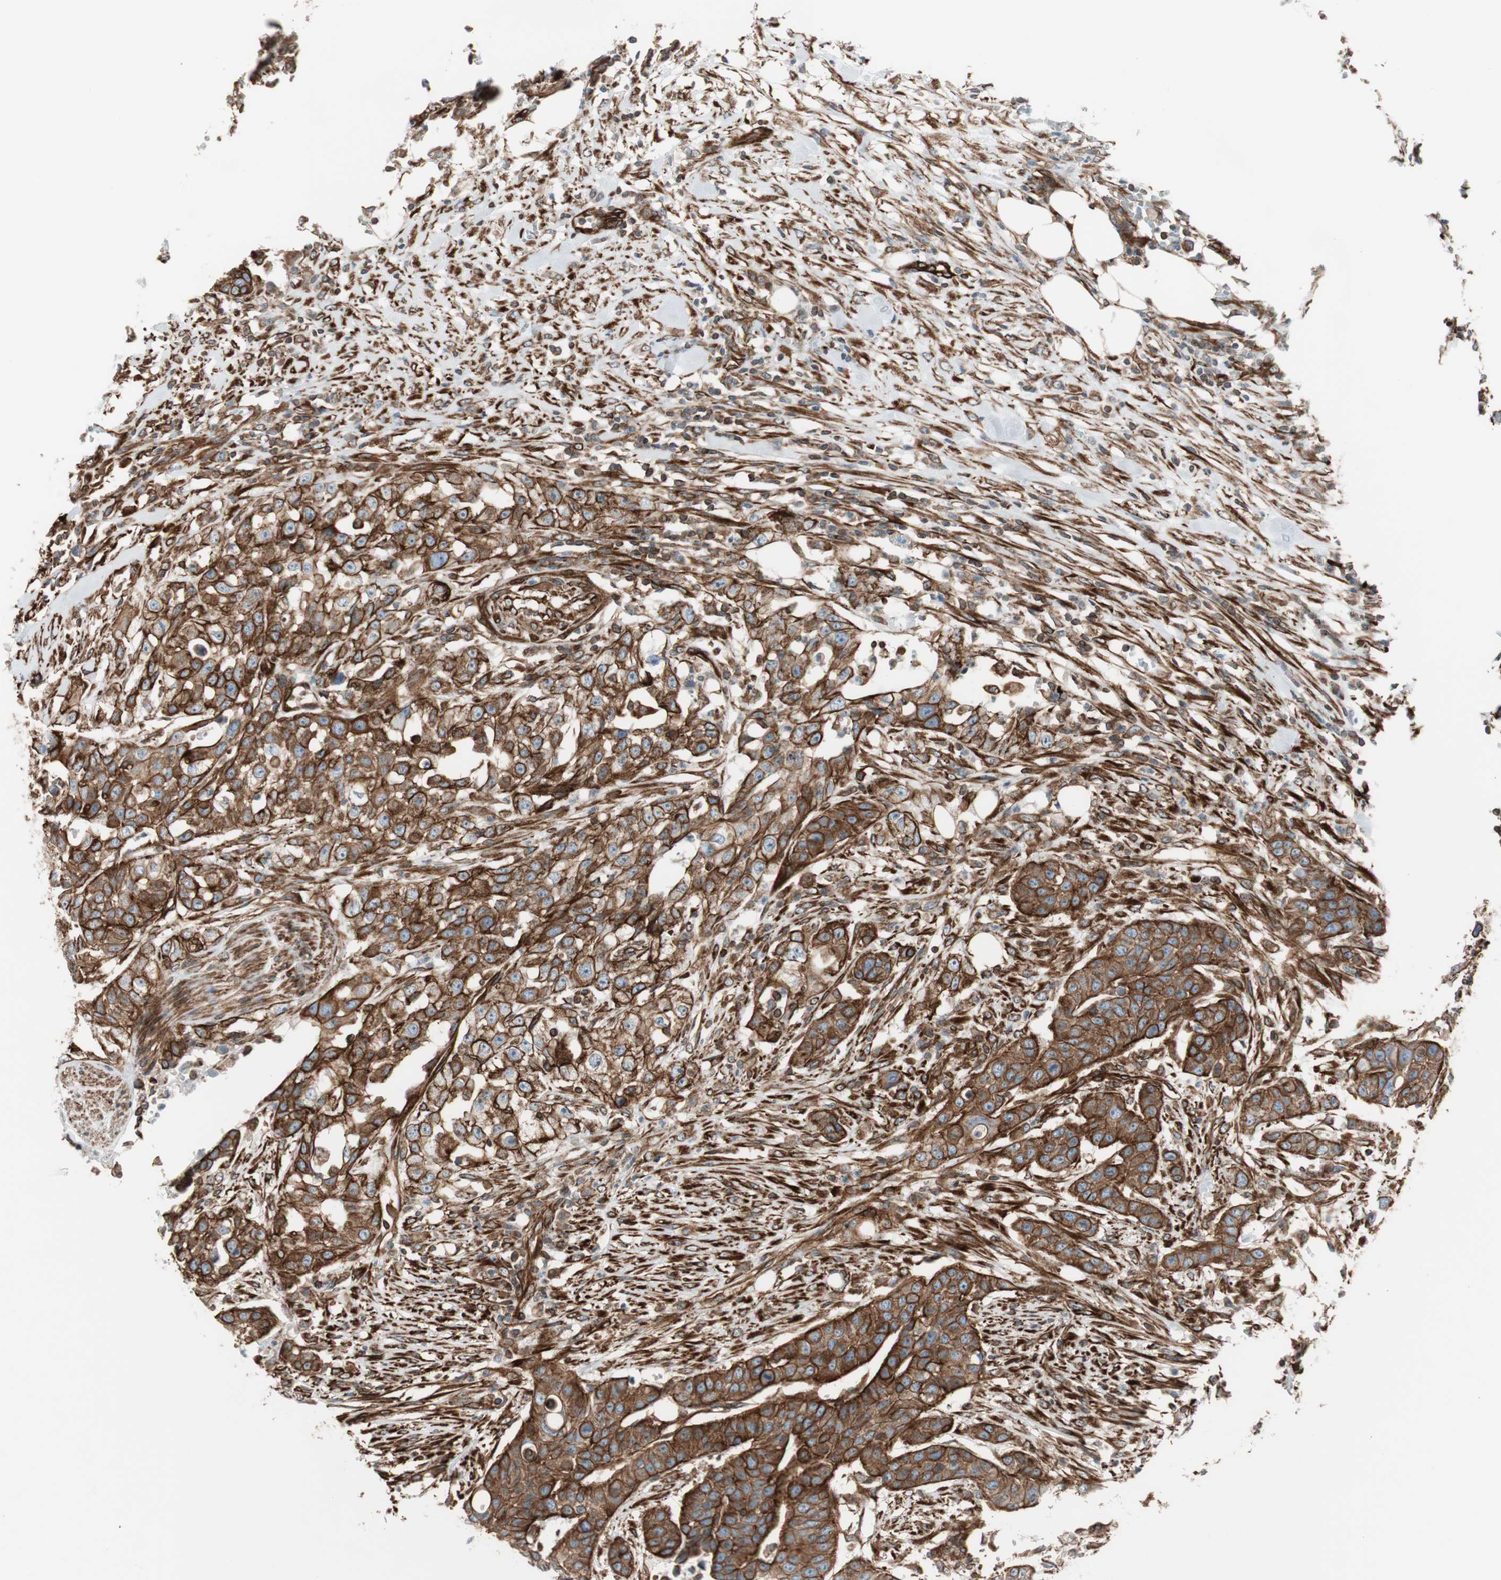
{"staining": {"intensity": "strong", "quantity": ">75%", "location": "cytoplasmic/membranous"}, "tissue": "urothelial cancer", "cell_type": "Tumor cells", "image_type": "cancer", "snomed": [{"axis": "morphology", "description": "Urothelial carcinoma, High grade"}, {"axis": "topography", "description": "Urinary bladder"}], "caption": "An immunohistochemistry (IHC) micrograph of neoplastic tissue is shown. Protein staining in brown shows strong cytoplasmic/membranous positivity in urothelial carcinoma (high-grade) within tumor cells.", "gene": "TCTA", "patient": {"sex": "male", "age": 74}}